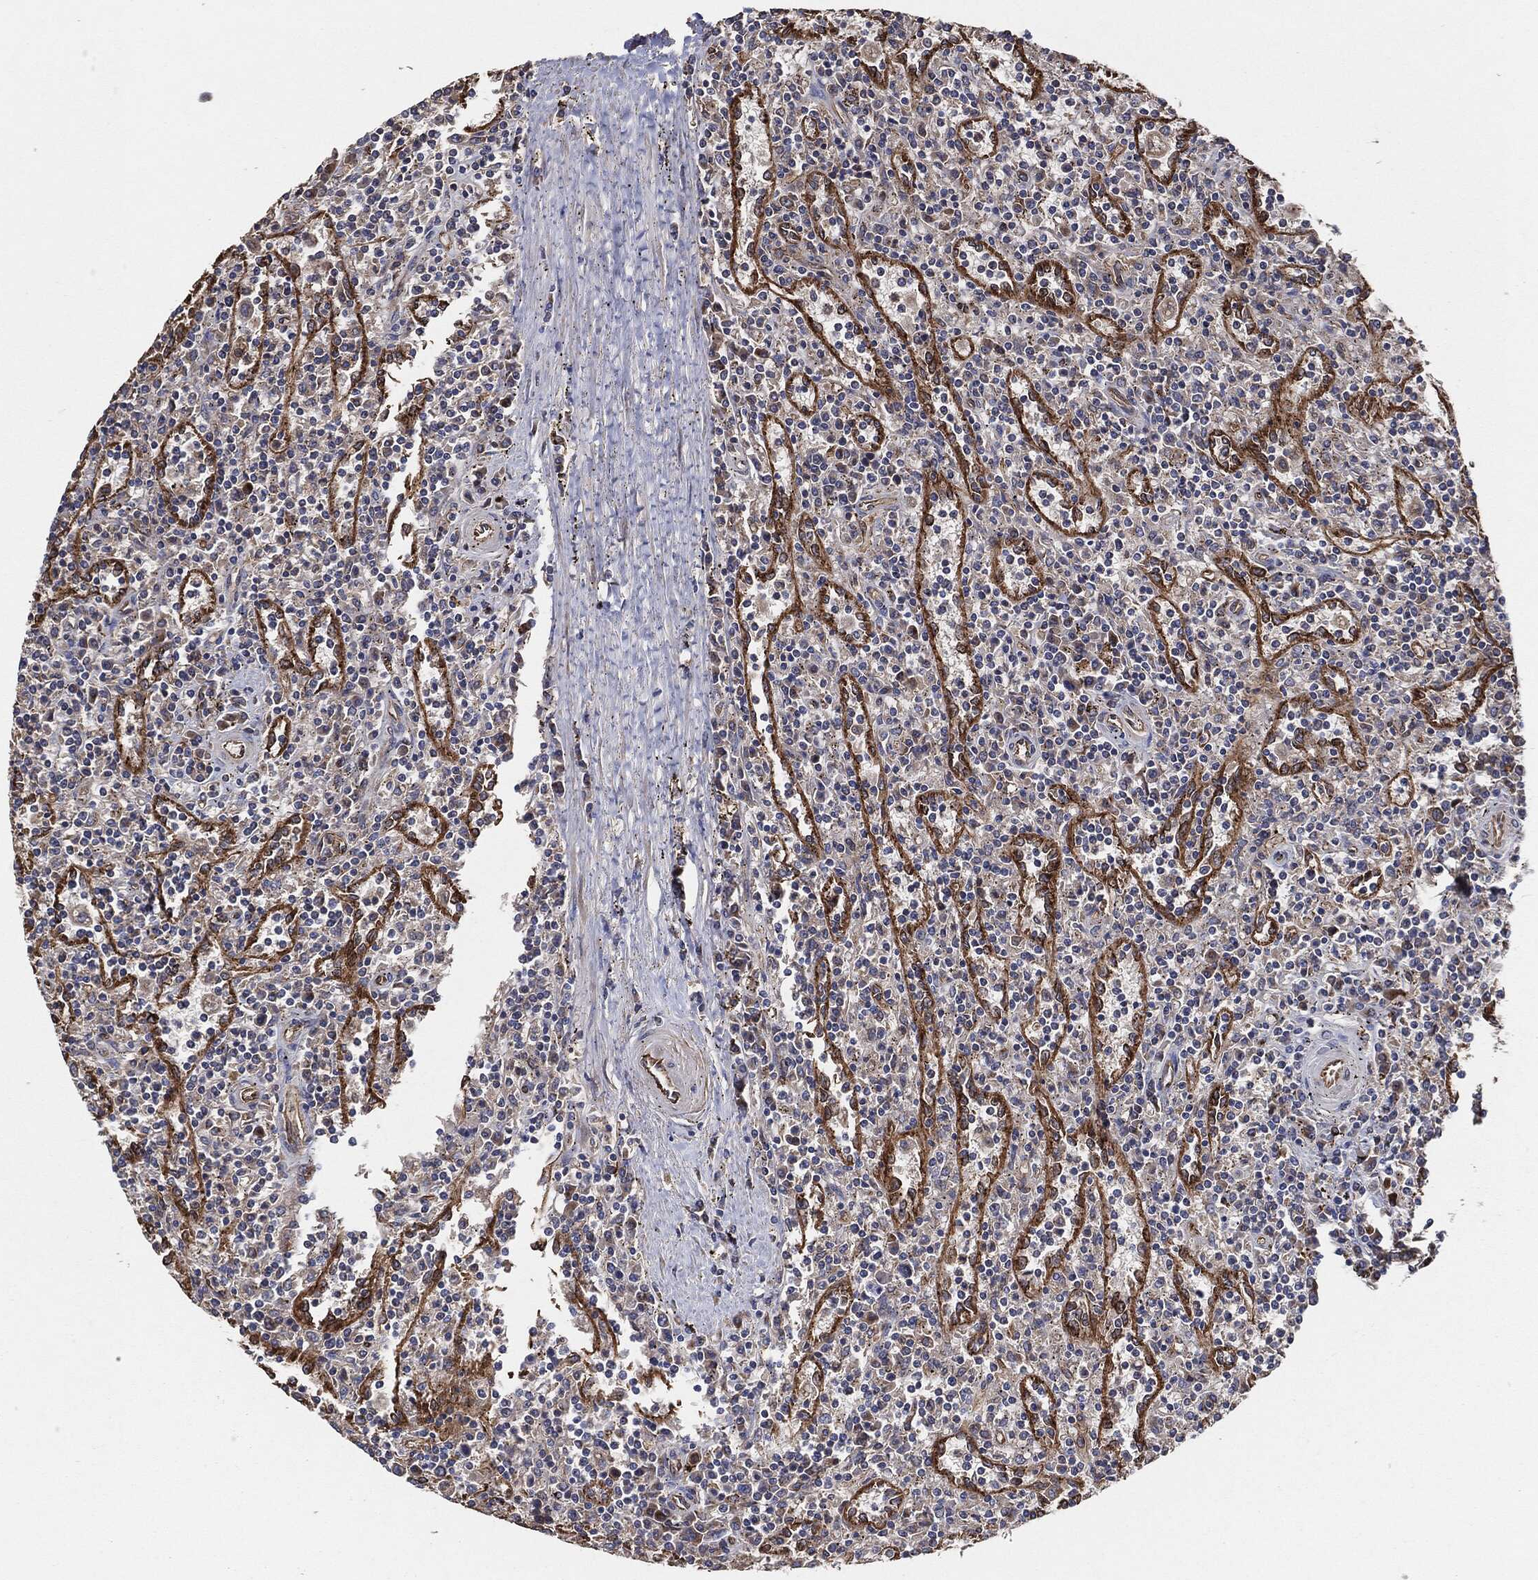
{"staining": {"intensity": "negative", "quantity": "none", "location": "none"}, "tissue": "lymphoma", "cell_type": "Tumor cells", "image_type": "cancer", "snomed": [{"axis": "morphology", "description": "Malignant lymphoma, non-Hodgkin's type, Low grade"}, {"axis": "topography", "description": "Spleen"}], "caption": "Immunohistochemistry photomicrograph of human malignant lymphoma, non-Hodgkin's type (low-grade) stained for a protein (brown), which reveals no positivity in tumor cells.", "gene": "CTNNA1", "patient": {"sex": "male", "age": 62}}